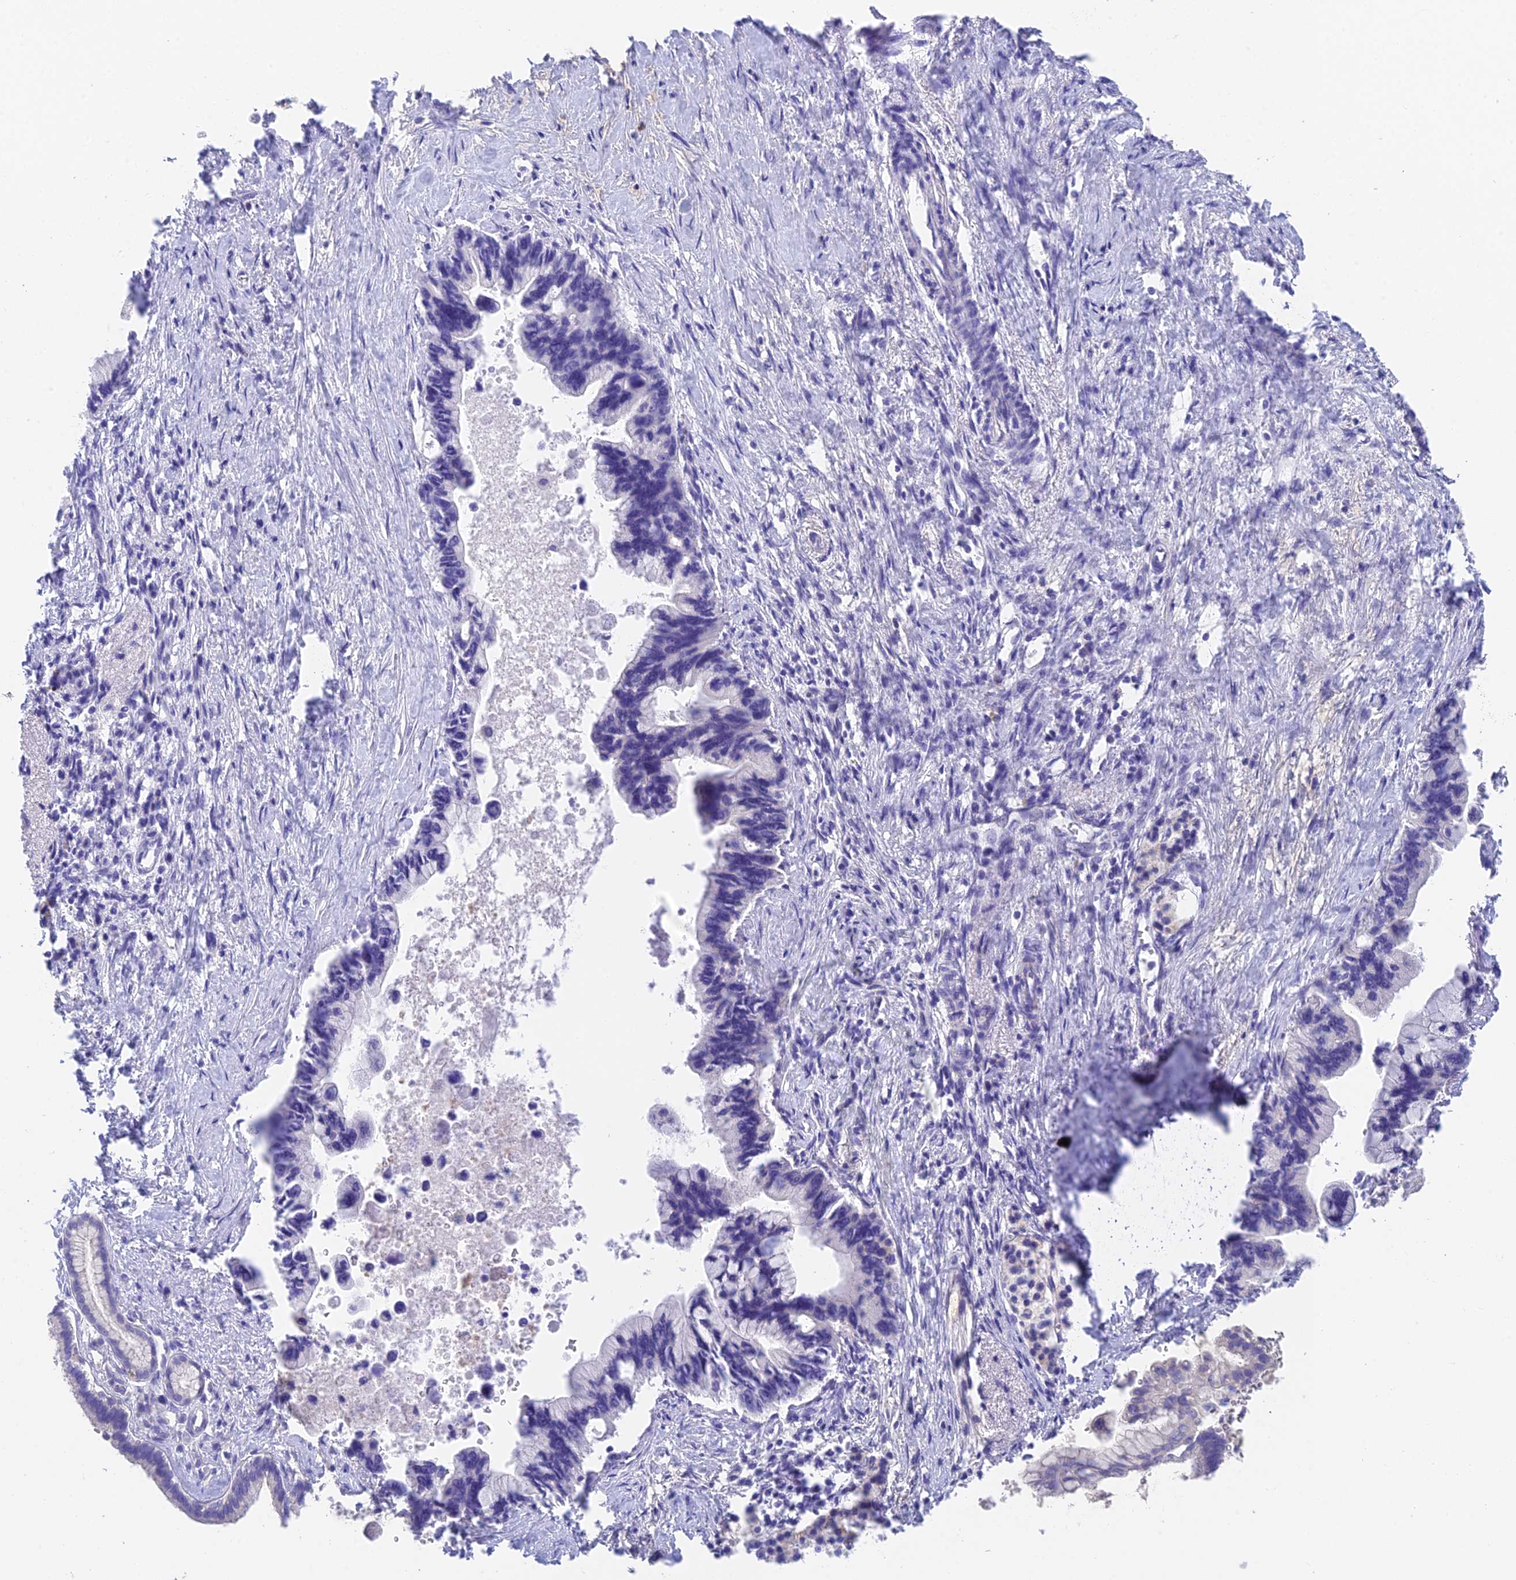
{"staining": {"intensity": "negative", "quantity": "none", "location": "none"}, "tissue": "pancreatic cancer", "cell_type": "Tumor cells", "image_type": "cancer", "snomed": [{"axis": "morphology", "description": "Adenocarcinoma, NOS"}, {"axis": "topography", "description": "Pancreas"}], "caption": "Immunohistochemistry (IHC) histopathology image of human pancreatic adenocarcinoma stained for a protein (brown), which exhibits no staining in tumor cells.", "gene": "ADAMTS13", "patient": {"sex": "female", "age": 83}}